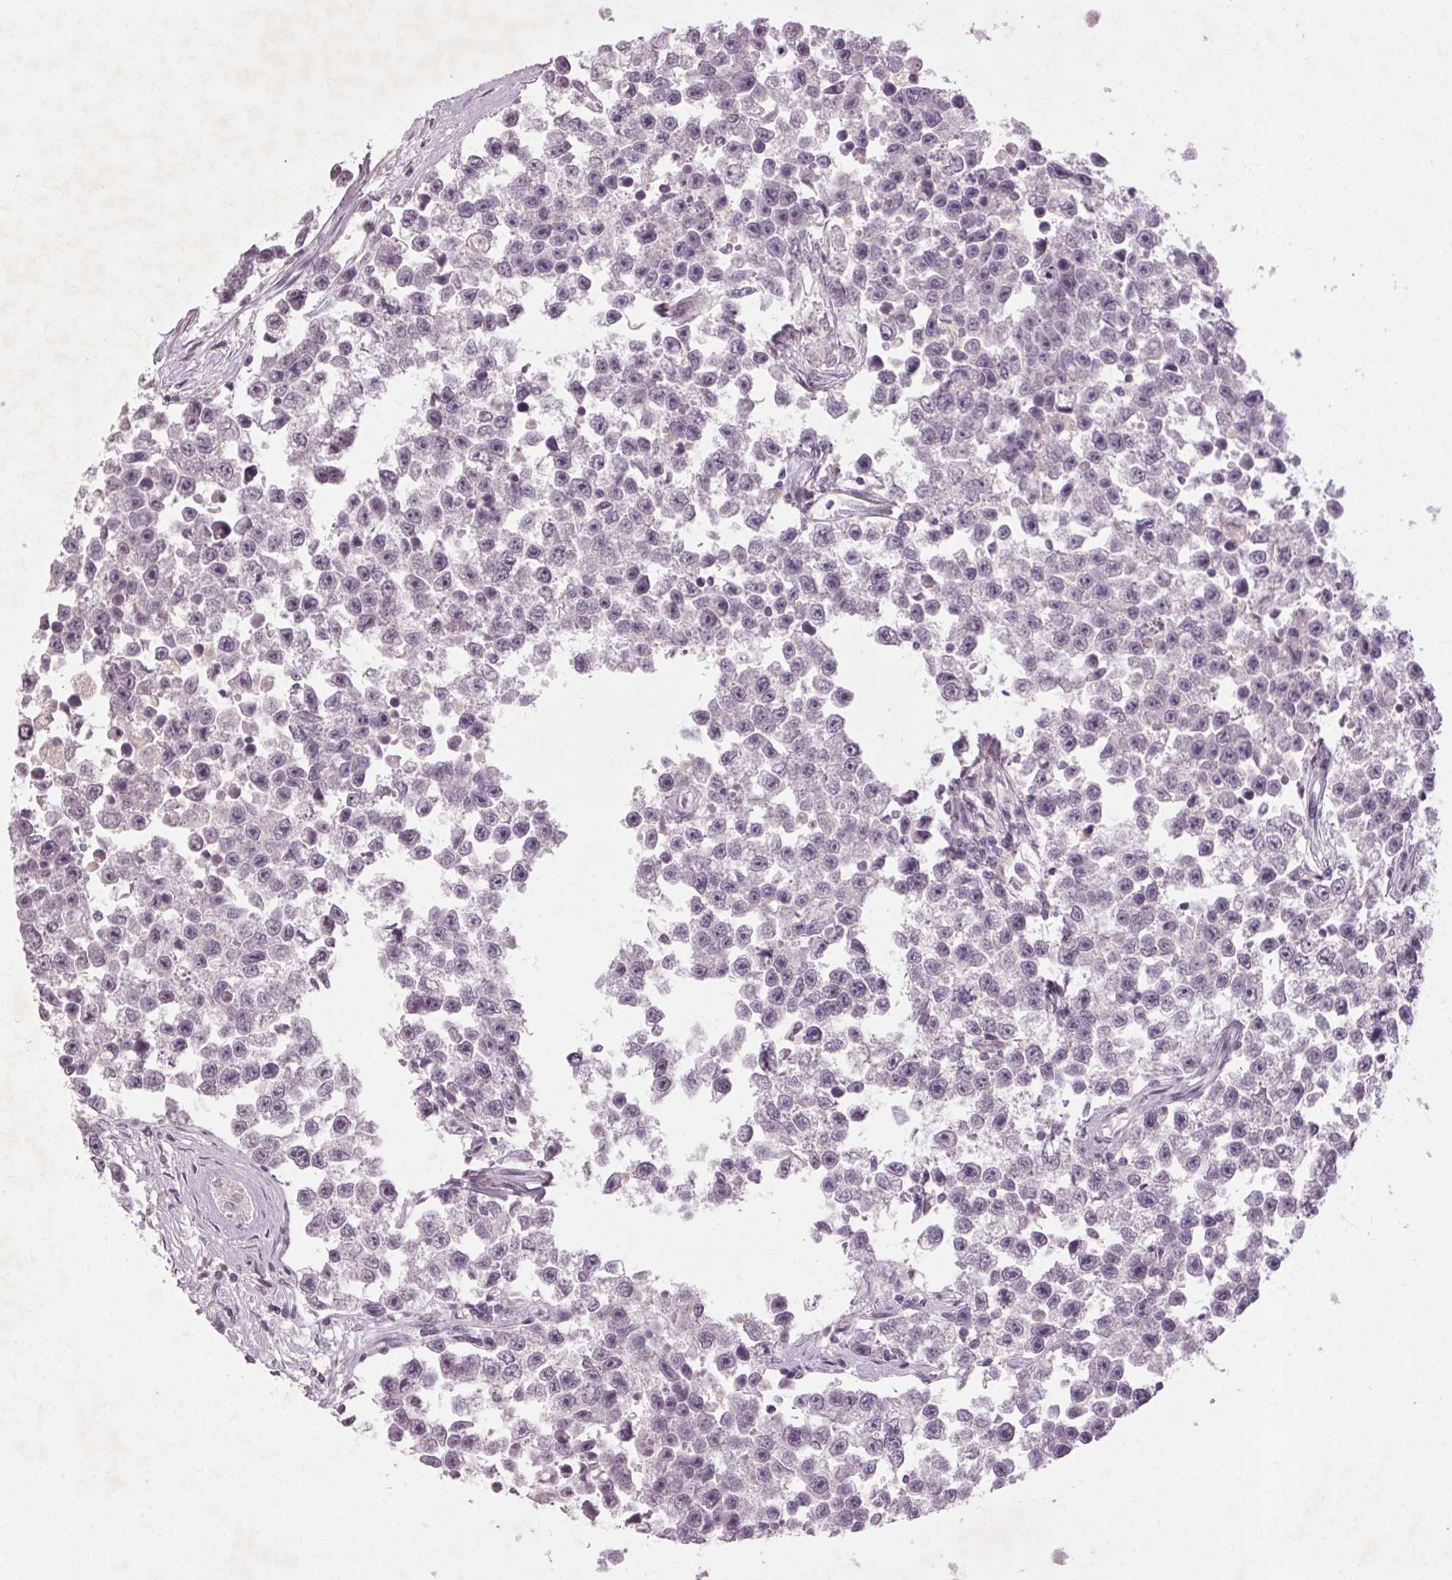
{"staining": {"intensity": "negative", "quantity": "none", "location": "none"}, "tissue": "testis cancer", "cell_type": "Tumor cells", "image_type": "cancer", "snomed": [{"axis": "morphology", "description": "Seminoma, NOS"}, {"axis": "topography", "description": "Testis"}], "caption": "This micrograph is of testis cancer (seminoma) stained with immunohistochemistry (IHC) to label a protein in brown with the nuclei are counter-stained blue. There is no staining in tumor cells.", "gene": "KLRC3", "patient": {"sex": "male", "age": 26}}